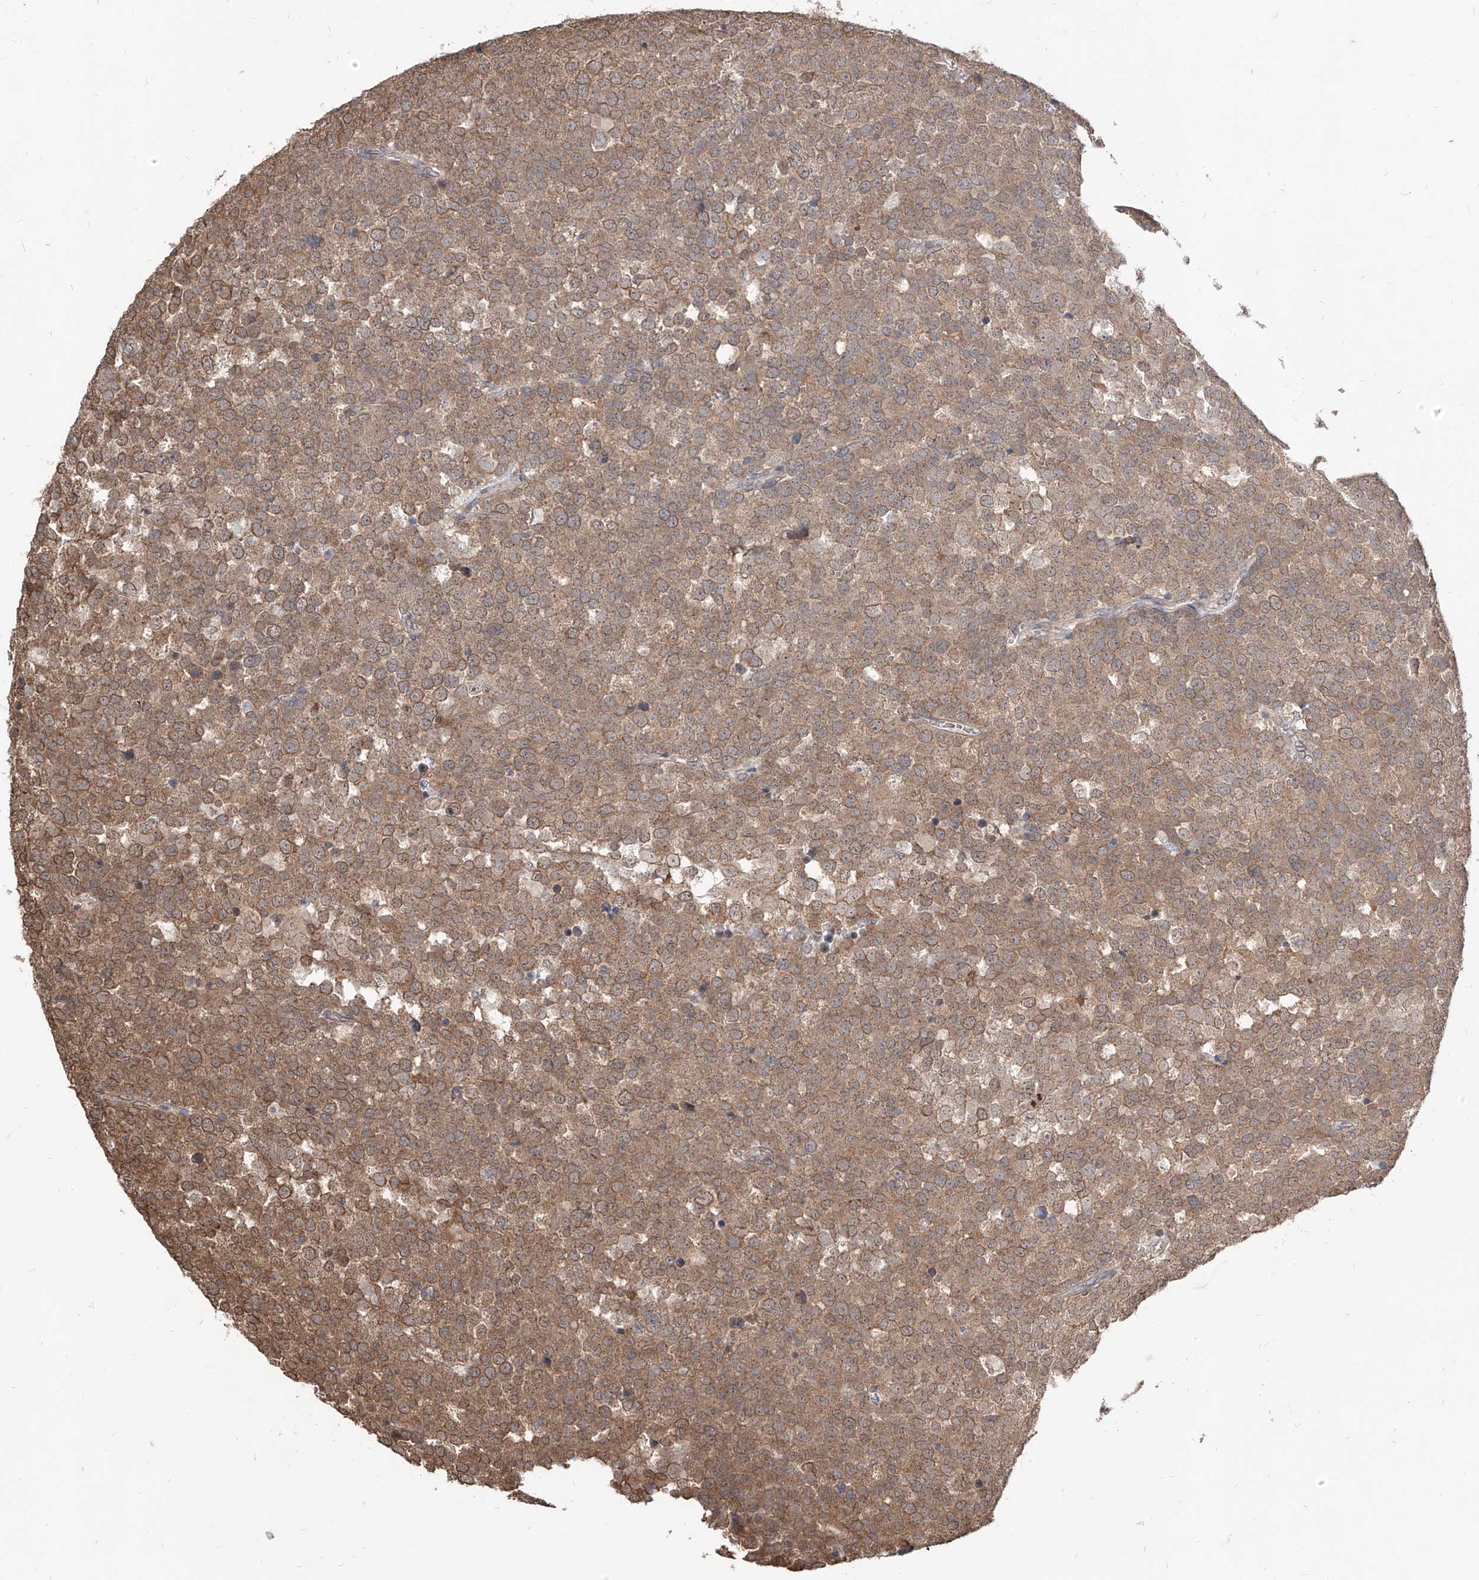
{"staining": {"intensity": "moderate", "quantity": ">75%", "location": "cytoplasmic/membranous"}, "tissue": "testis cancer", "cell_type": "Tumor cells", "image_type": "cancer", "snomed": [{"axis": "morphology", "description": "Seminoma, NOS"}, {"axis": "topography", "description": "Testis"}], "caption": "Brown immunohistochemical staining in human testis seminoma demonstrates moderate cytoplasmic/membranous expression in approximately >75% of tumor cells. (DAB IHC, brown staining for protein, blue staining for nuclei).", "gene": "C8orf82", "patient": {"sex": "male", "age": 71}}